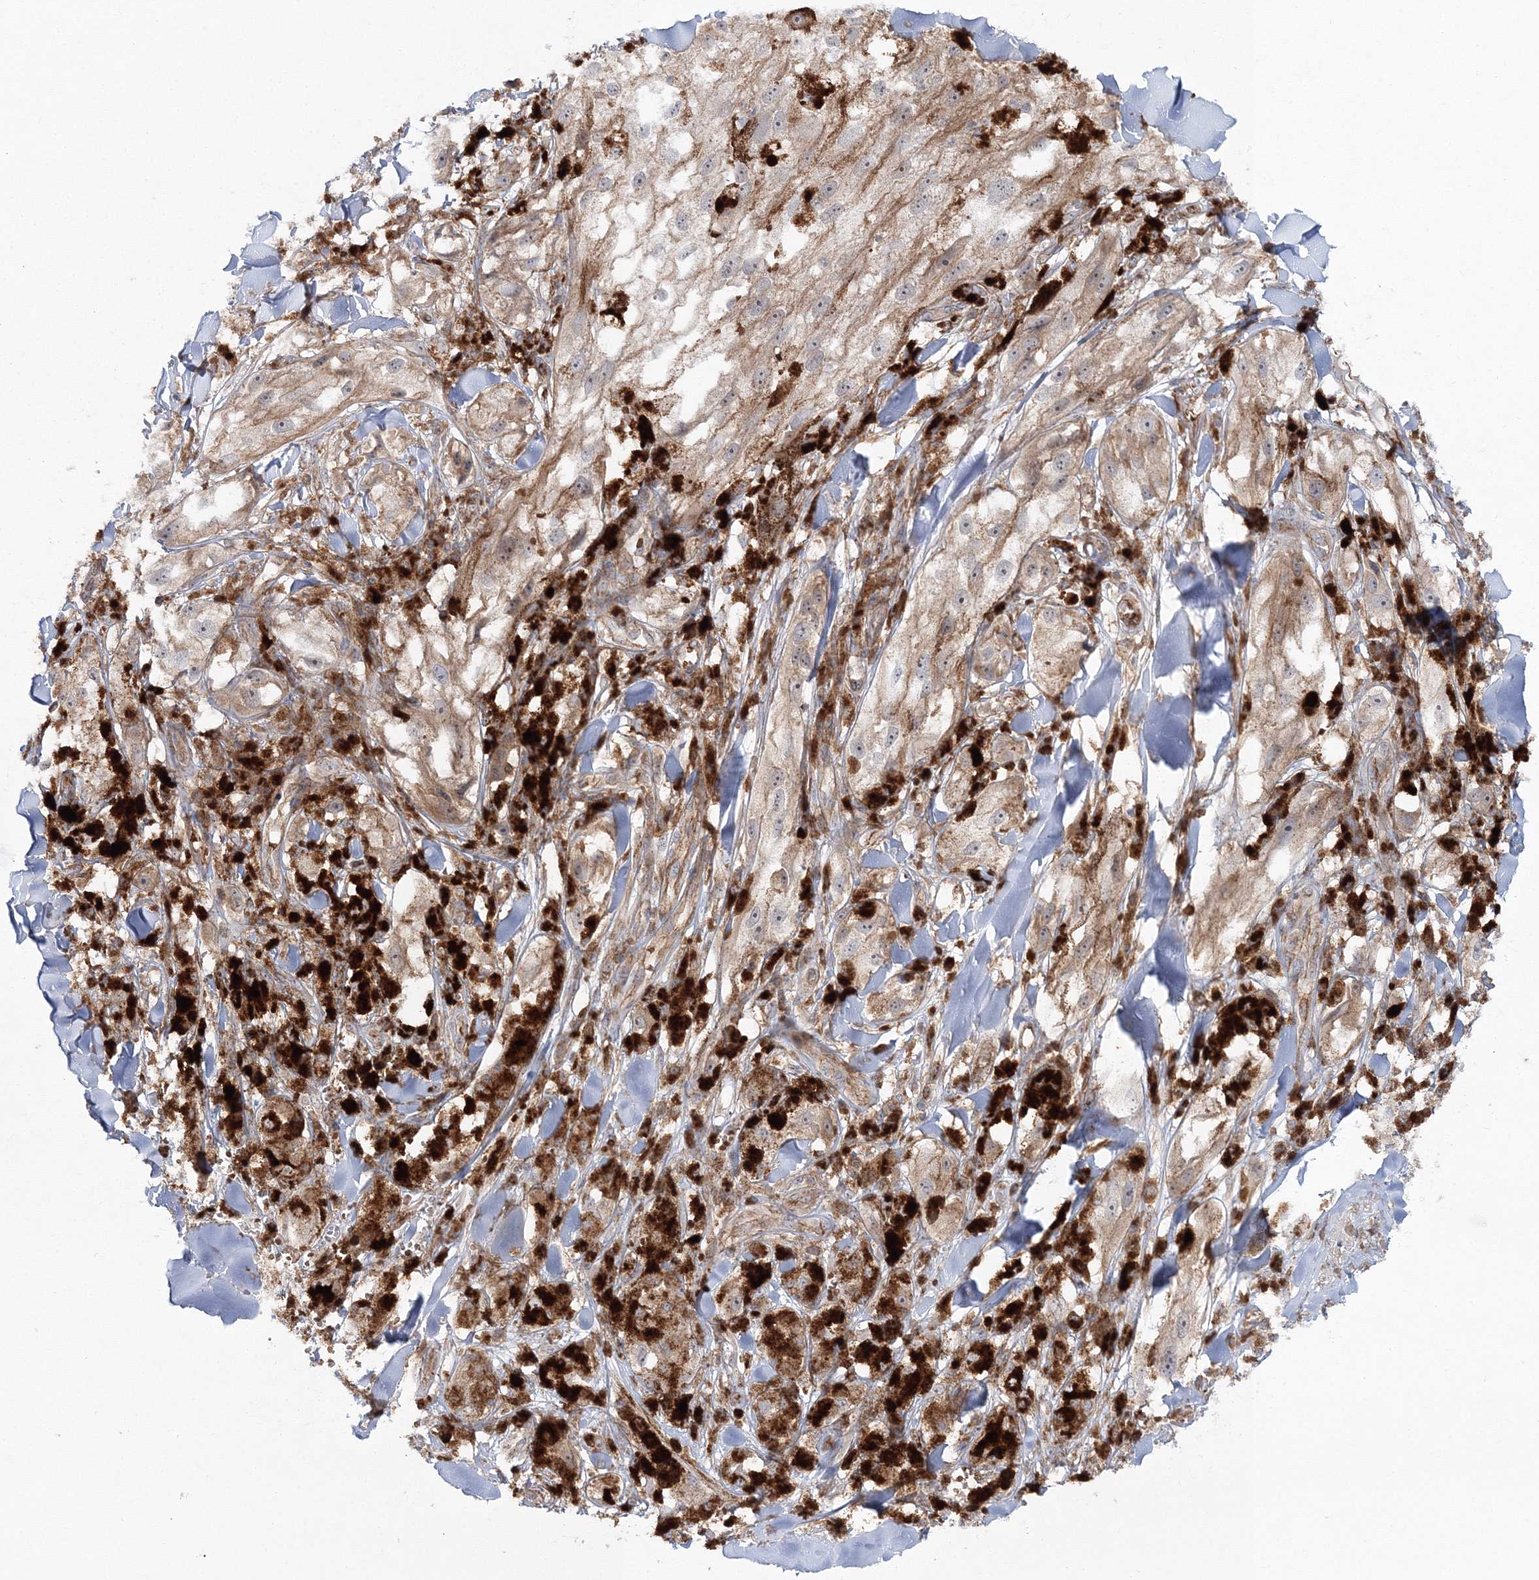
{"staining": {"intensity": "weak", "quantity": ">75%", "location": "cytoplasmic/membranous"}, "tissue": "melanoma", "cell_type": "Tumor cells", "image_type": "cancer", "snomed": [{"axis": "morphology", "description": "Malignant melanoma, NOS"}, {"axis": "topography", "description": "Skin"}], "caption": "Malignant melanoma stained with a brown dye exhibits weak cytoplasmic/membranous positive staining in about >75% of tumor cells.", "gene": "PCBD2", "patient": {"sex": "male", "age": 88}}